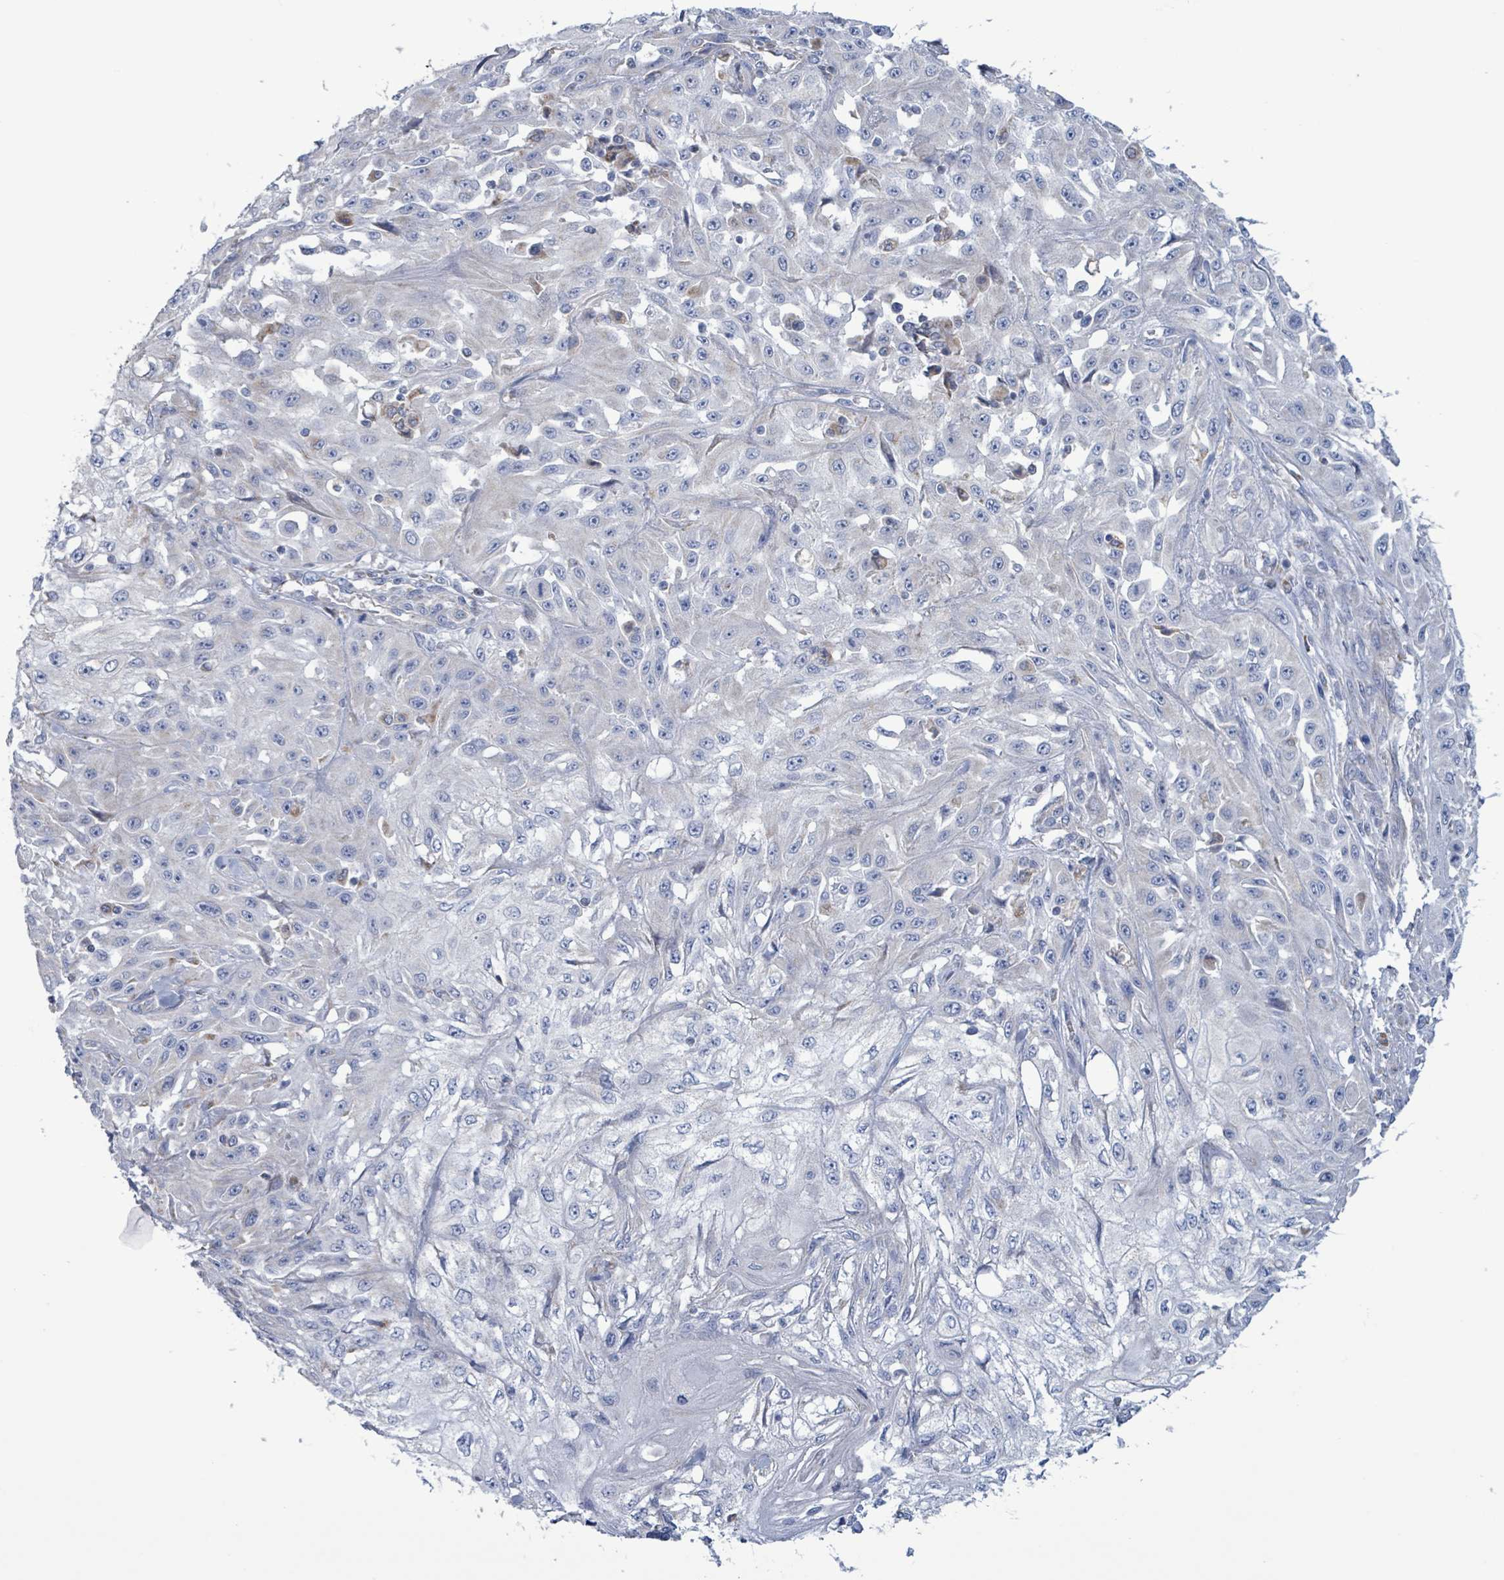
{"staining": {"intensity": "negative", "quantity": "none", "location": "none"}, "tissue": "skin cancer", "cell_type": "Tumor cells", "image_type": "cancer", "snomed": [{"axis": "morphology", "description": "Squamous cell carcinoma, NOS"}, {"axis": "morphology", "description": "Squamous cell carcinoma, metastatic, NOS"}, {"axis": "topography", "description": "Skin"}, {"axis": "topography", "description": "Lymph node"}], "caption": "High power microscopy image of an immunohistochemistry (IHC) image of squamous cell carcinoma (skin), revealing no significant positivity in tumor cells.", "gene": "AKR1C4", "patient": {"sex": "male", "age": 75}}